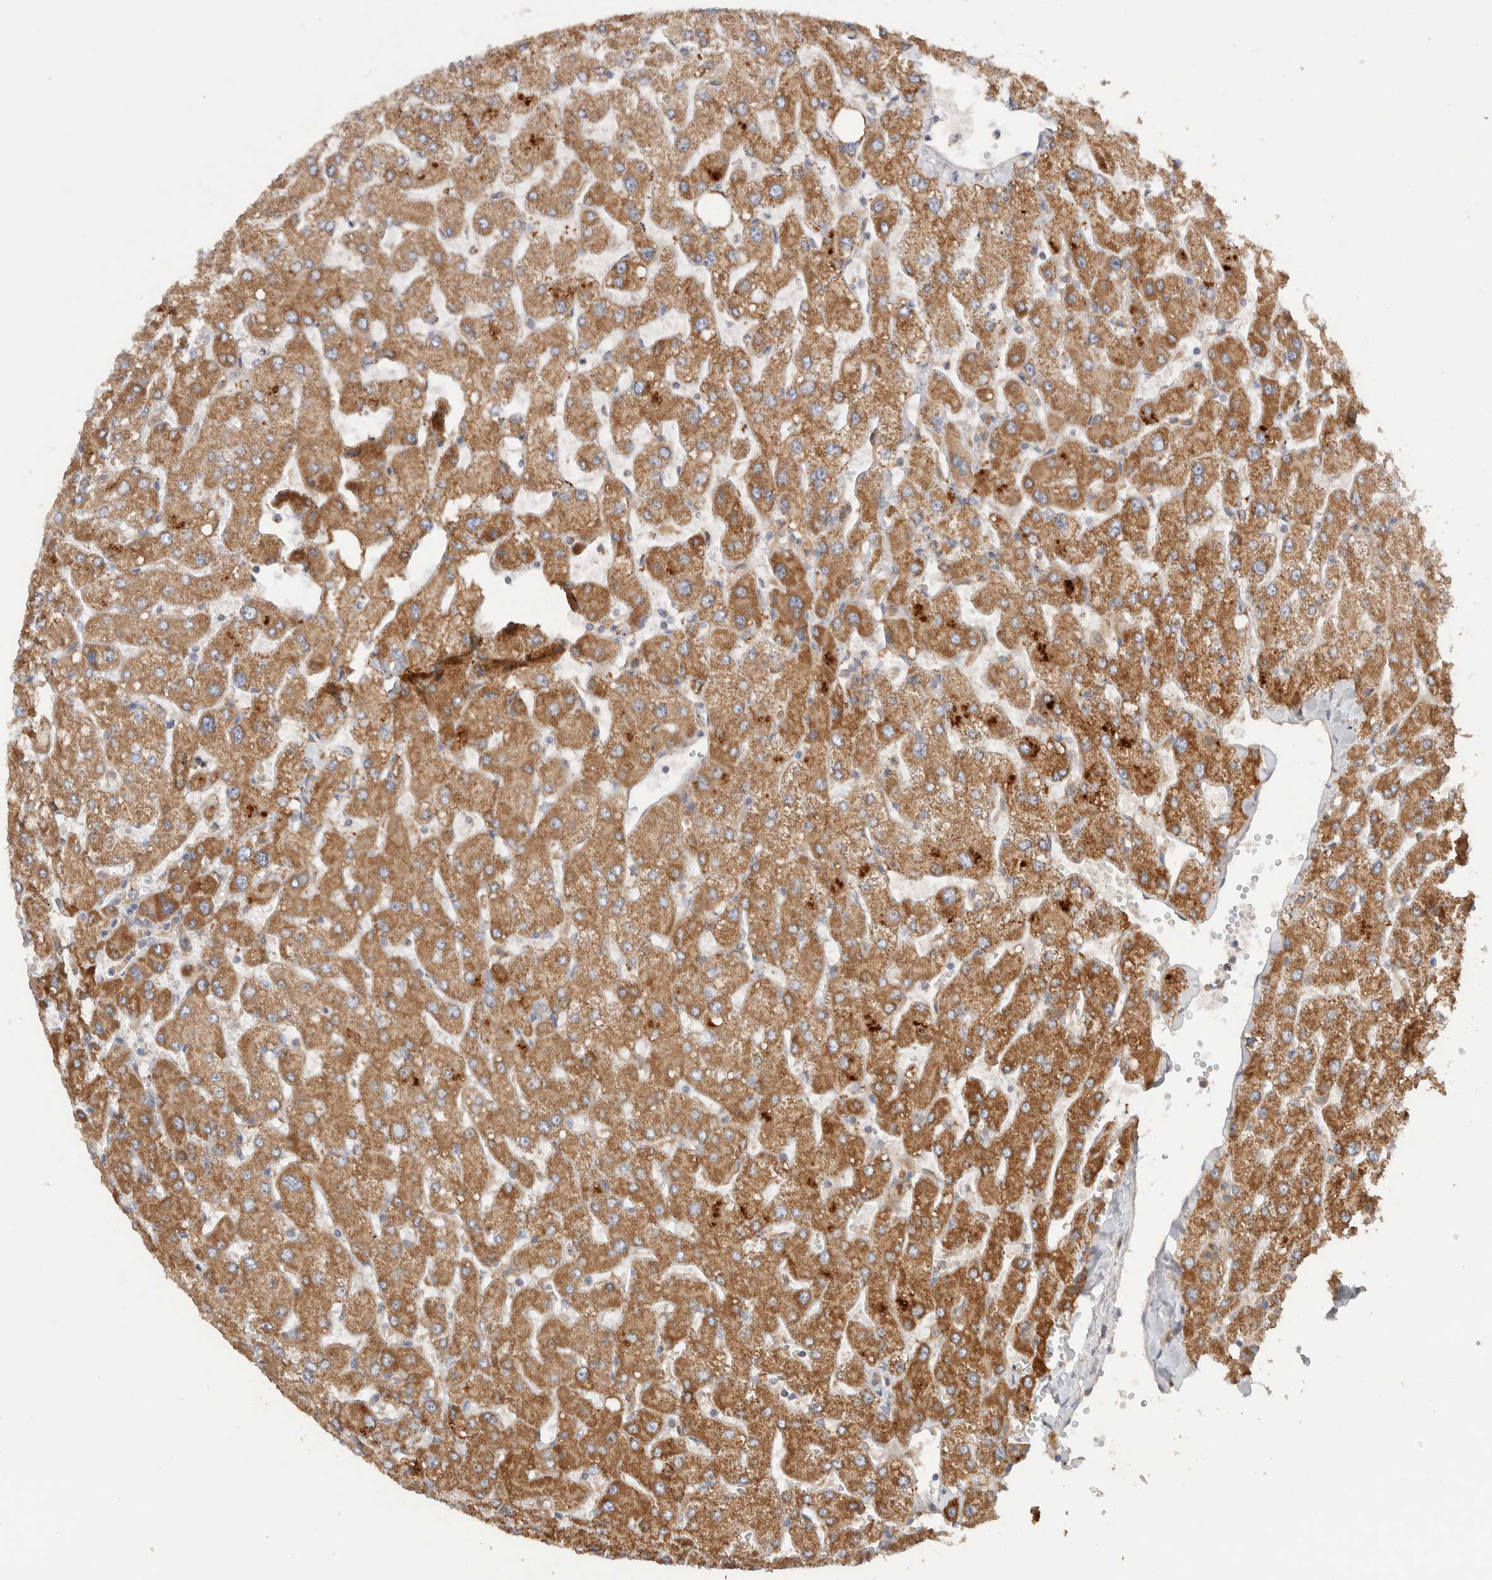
{"staining": {"intensity": "weak", "quantity": "25%-75%", "location": "cytoplasmic/membranous"}, "tissue": "liver", "cell_type": "Cholangiocytes", "image_type": "normal", "snomed": [{"axis": "morphology", "description": "Normal tissue, NOS"}, {"axis": "topography", "description": "Liver"}], "caption": "Liver stained for a protein shows weak cytoplasmic/membranous positivity in cholangiocytes. Ihc stains the protein in brown and the nuclei are stained blue.", "gene": "C8orf44", "patient": {"sex": "male", "age": 55}}